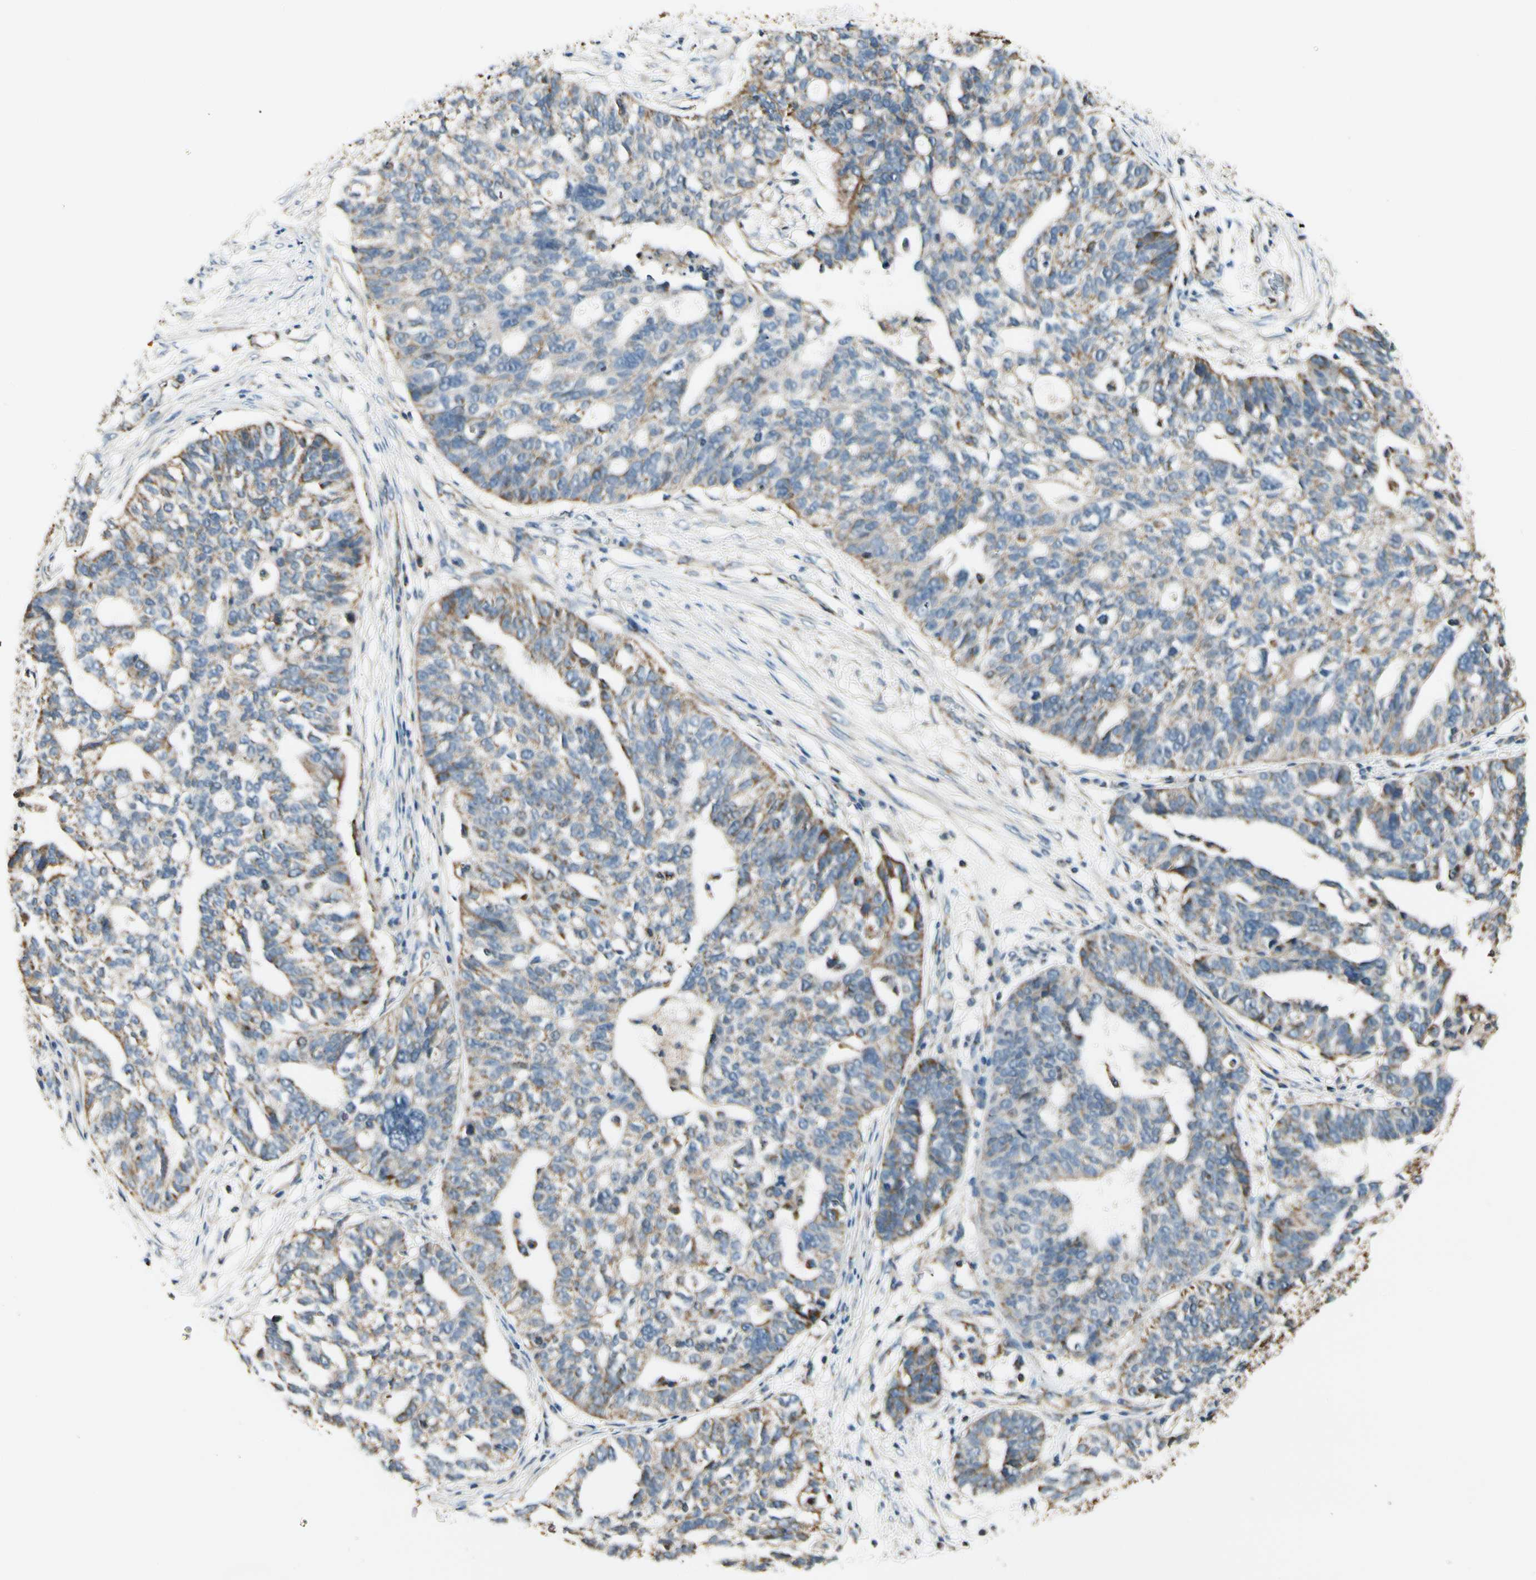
{"staining": {"intensity": "moderate", "quantity": "<25%", "location": "cytoplasmic/membranous"}, "tissue": "ovarian cancer", "cell_type": "Tumor cells", "image_type": "cancer", "snomed": [{"axis": "morphology", "description": "Cystadenocarcinoma, serous, NOS"}, {"axis": "topography", "description": "Ovary"}], "caption": "Protein expression by immunohistochemistry (IHC) displays moderate cytoplasmic/membranous staining in approximately <25% of tumor cells in ovarian cancer.", "gene": "EPHB3", "patient": {"sex": "female", "age": 59}}